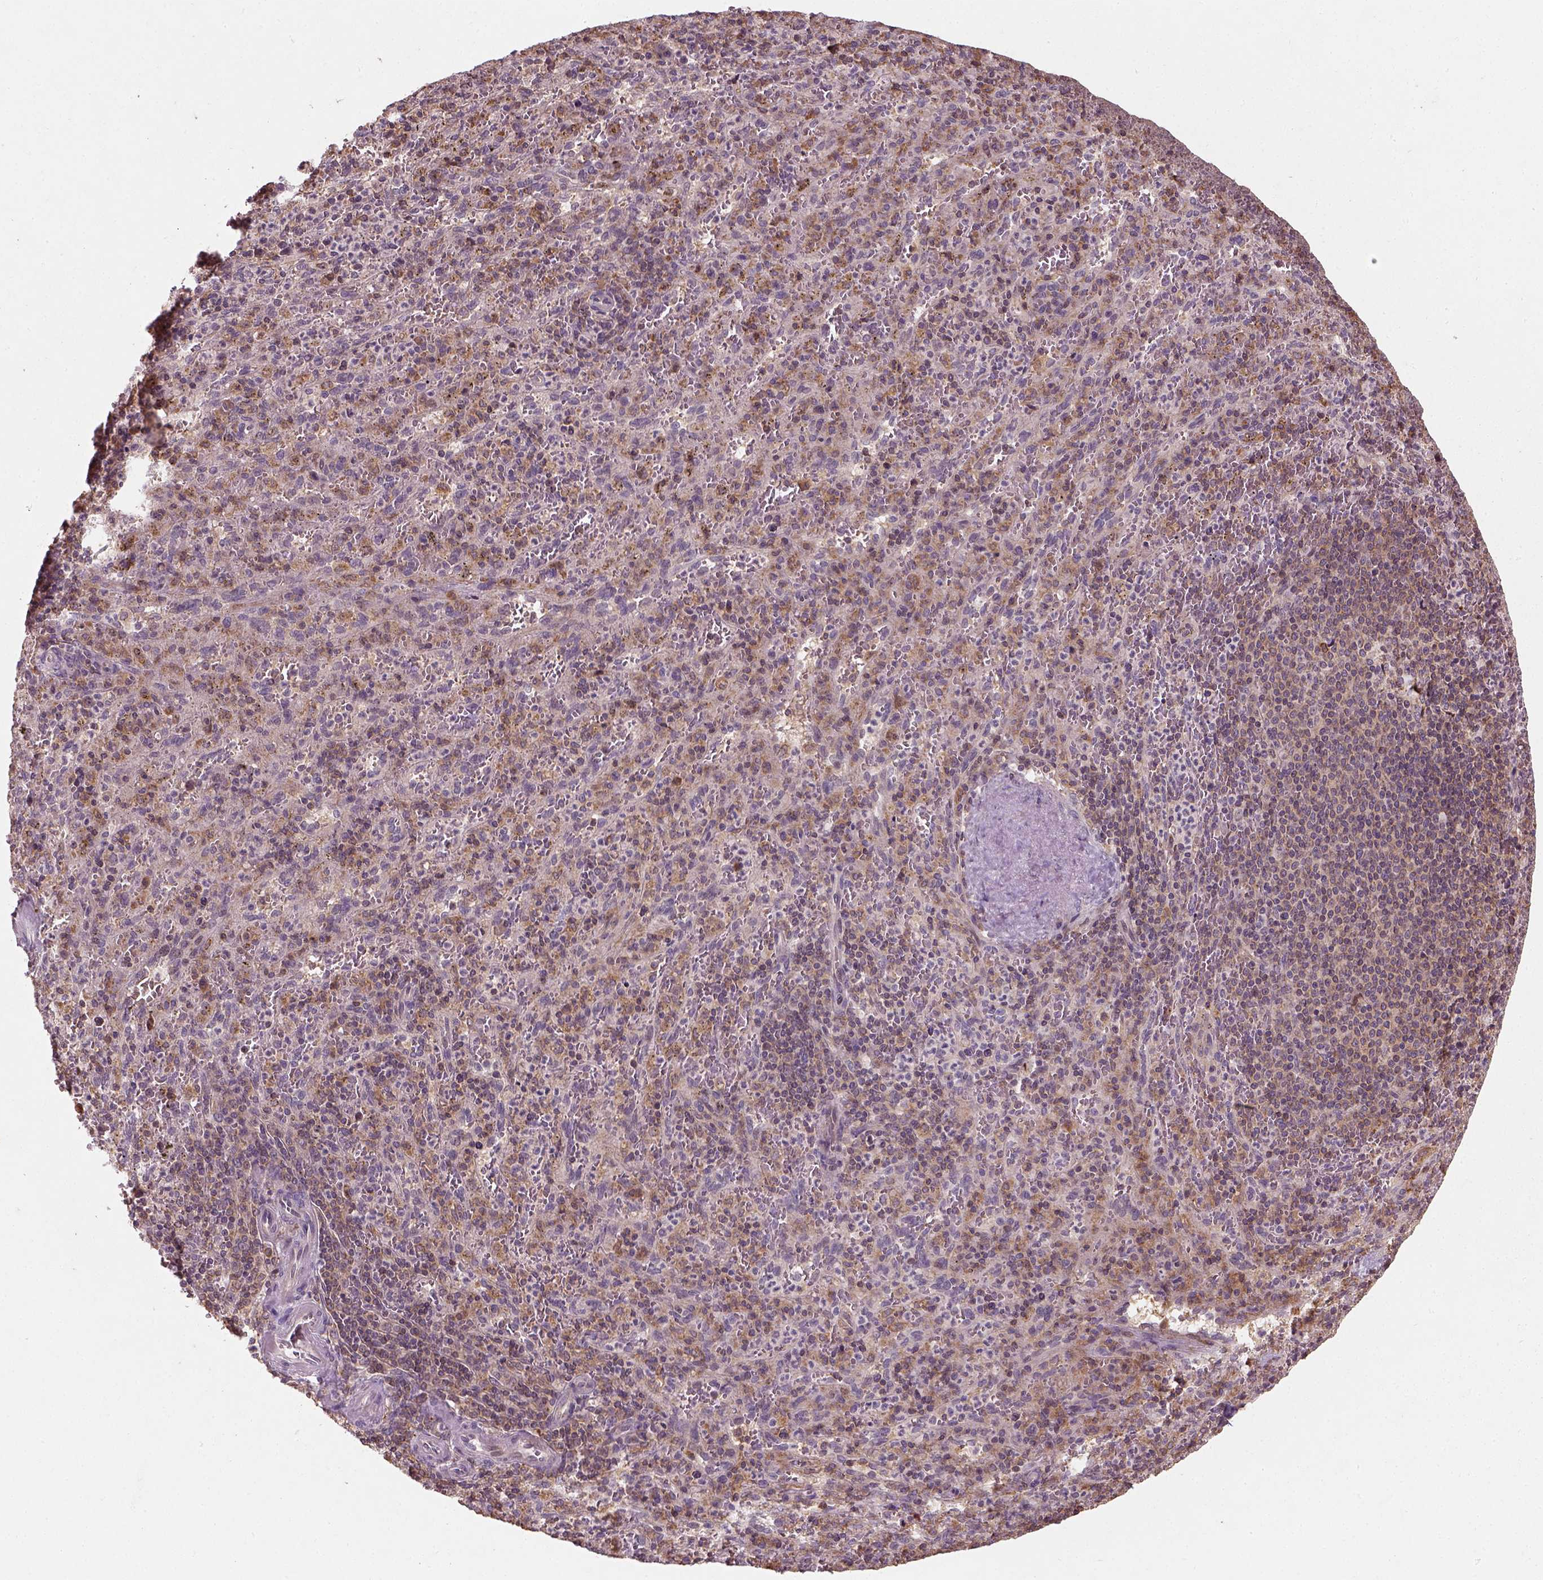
{"staining": {"intensity": "moderate", "quantity": ">75%", "location": "cytoplasmic/membranous"}, "tissue": "spleen", "cell_type": "Cells in red pulp", "image_type": "normal", "snomed": [{"axis": "morphology", "description": "Normal tissue, NOS"}, {"axis": "topography", "description": "Spleen"}], "caption": "Protein analysis of unremarkable spleen exhibits moderate cytoplasmic/membranous staining in about >75% of cells in red pulp. (DAB IHC, brown staining for protein, blue staining for nuclei).", "gene": "CAMKK1", "patient": {"sex": "male", "age": 57}}